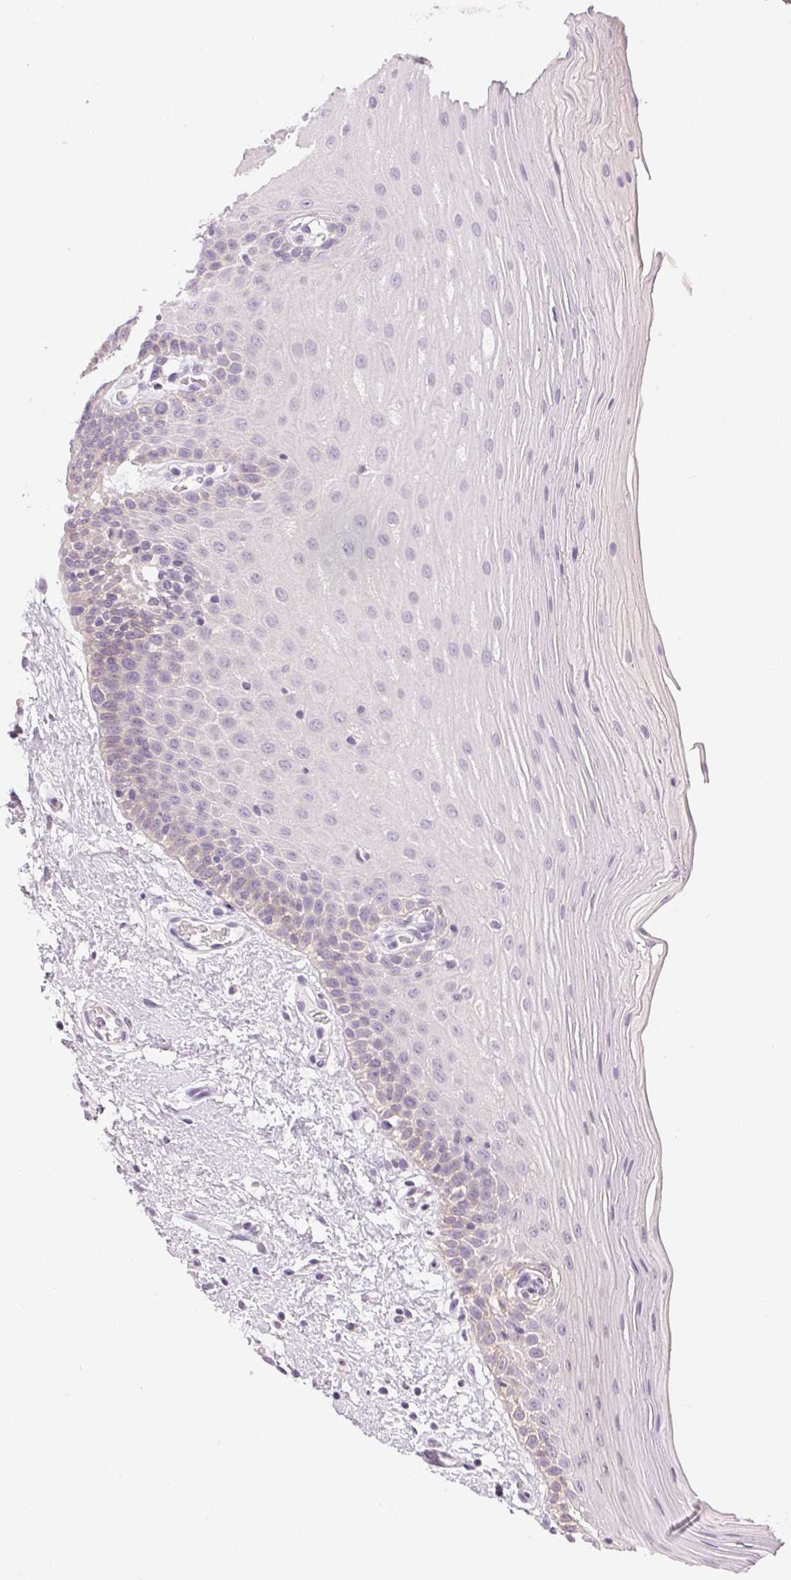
{"staining": {"intensity": "negative", "quantity": "none", "location": "none"}, "tissue": "oral mucosa", "cell_type": "Squamous epithelial cells", "image_type": "normal", "snomed": [{"axis": "morphology", "description": "Normal tissue, NOS"}, {"axis": "morphology", "description": "Squamous cell carcinoma, NOS"}, {"axis": "topography", "description": "Oral tissue"}, {"axis": "topography", "description": "Tounge, NOS"}, {"axis": "topography", "description": "Head-Neck"}], "caption": "Immunohistochemistry (IHC) micrograph of benign oral mucosa: human oral mucosa stained with DAB exhibits no significant protein expression in squamous epithelial cells.", "gene": "SFTPD", "patient": {"sex": "male", "age": 62}}